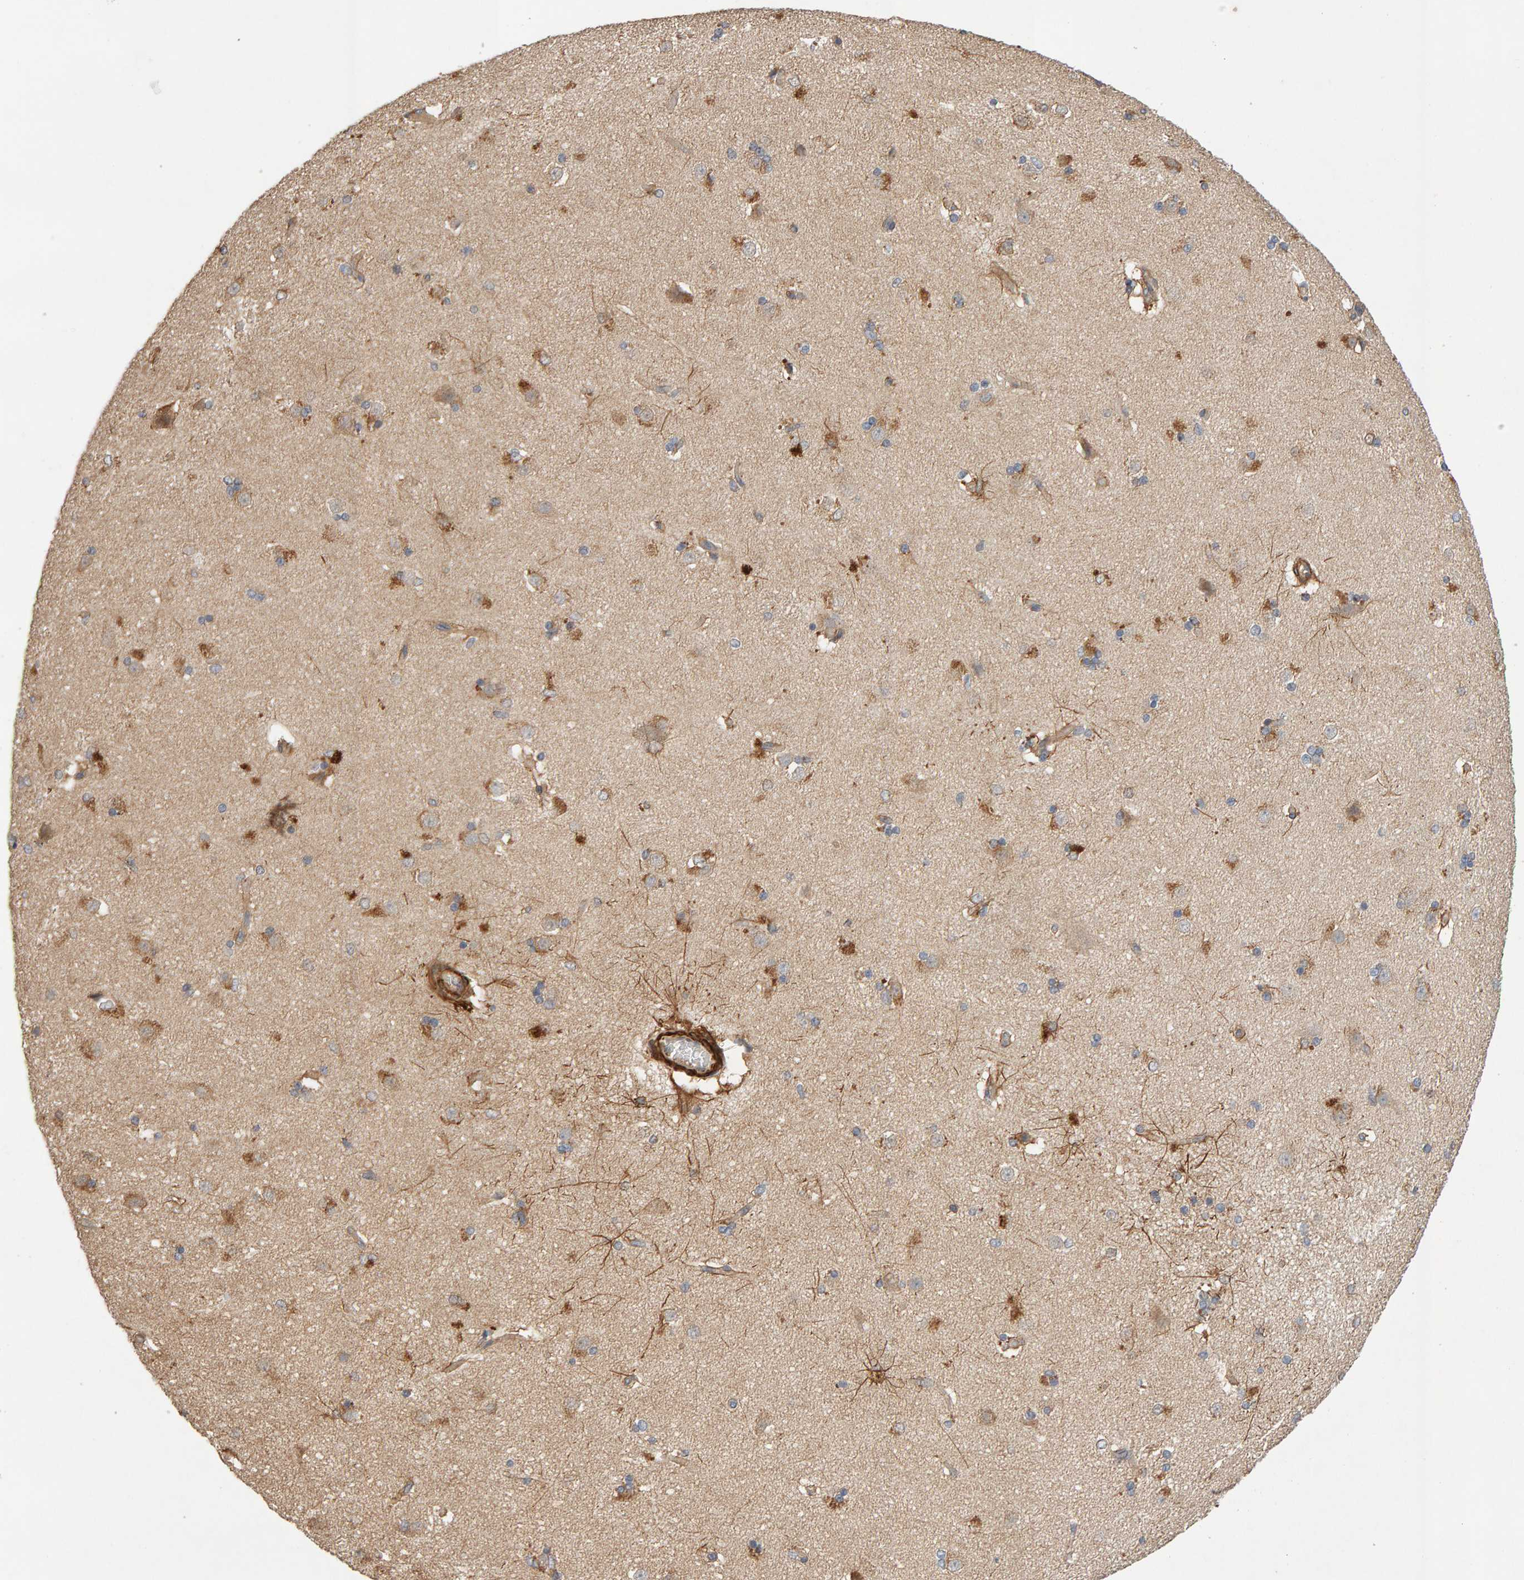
{"staining": {"intensity": "weak", "quantity": "25%-75%", "location": "cytoplasmic/membranous"}, "tissue": "caudate", "cell_type": "Glial cells", "image_type": "normal", "snomed": [{"axis": "morphology", "description": "Normal tissue, NOS"}, {"axis": "topography", "description": "Lateral ventricle wall"}], "caption": "Immunohistochemistry image of benign caudate stained for a protein (brown), which demonstrates low levels of weak cytoplasmic/membranous positivity in about 25%-75% of glial cells.", "gene": "RNF19A", "patient": {"sex": "female", "age": 19}}